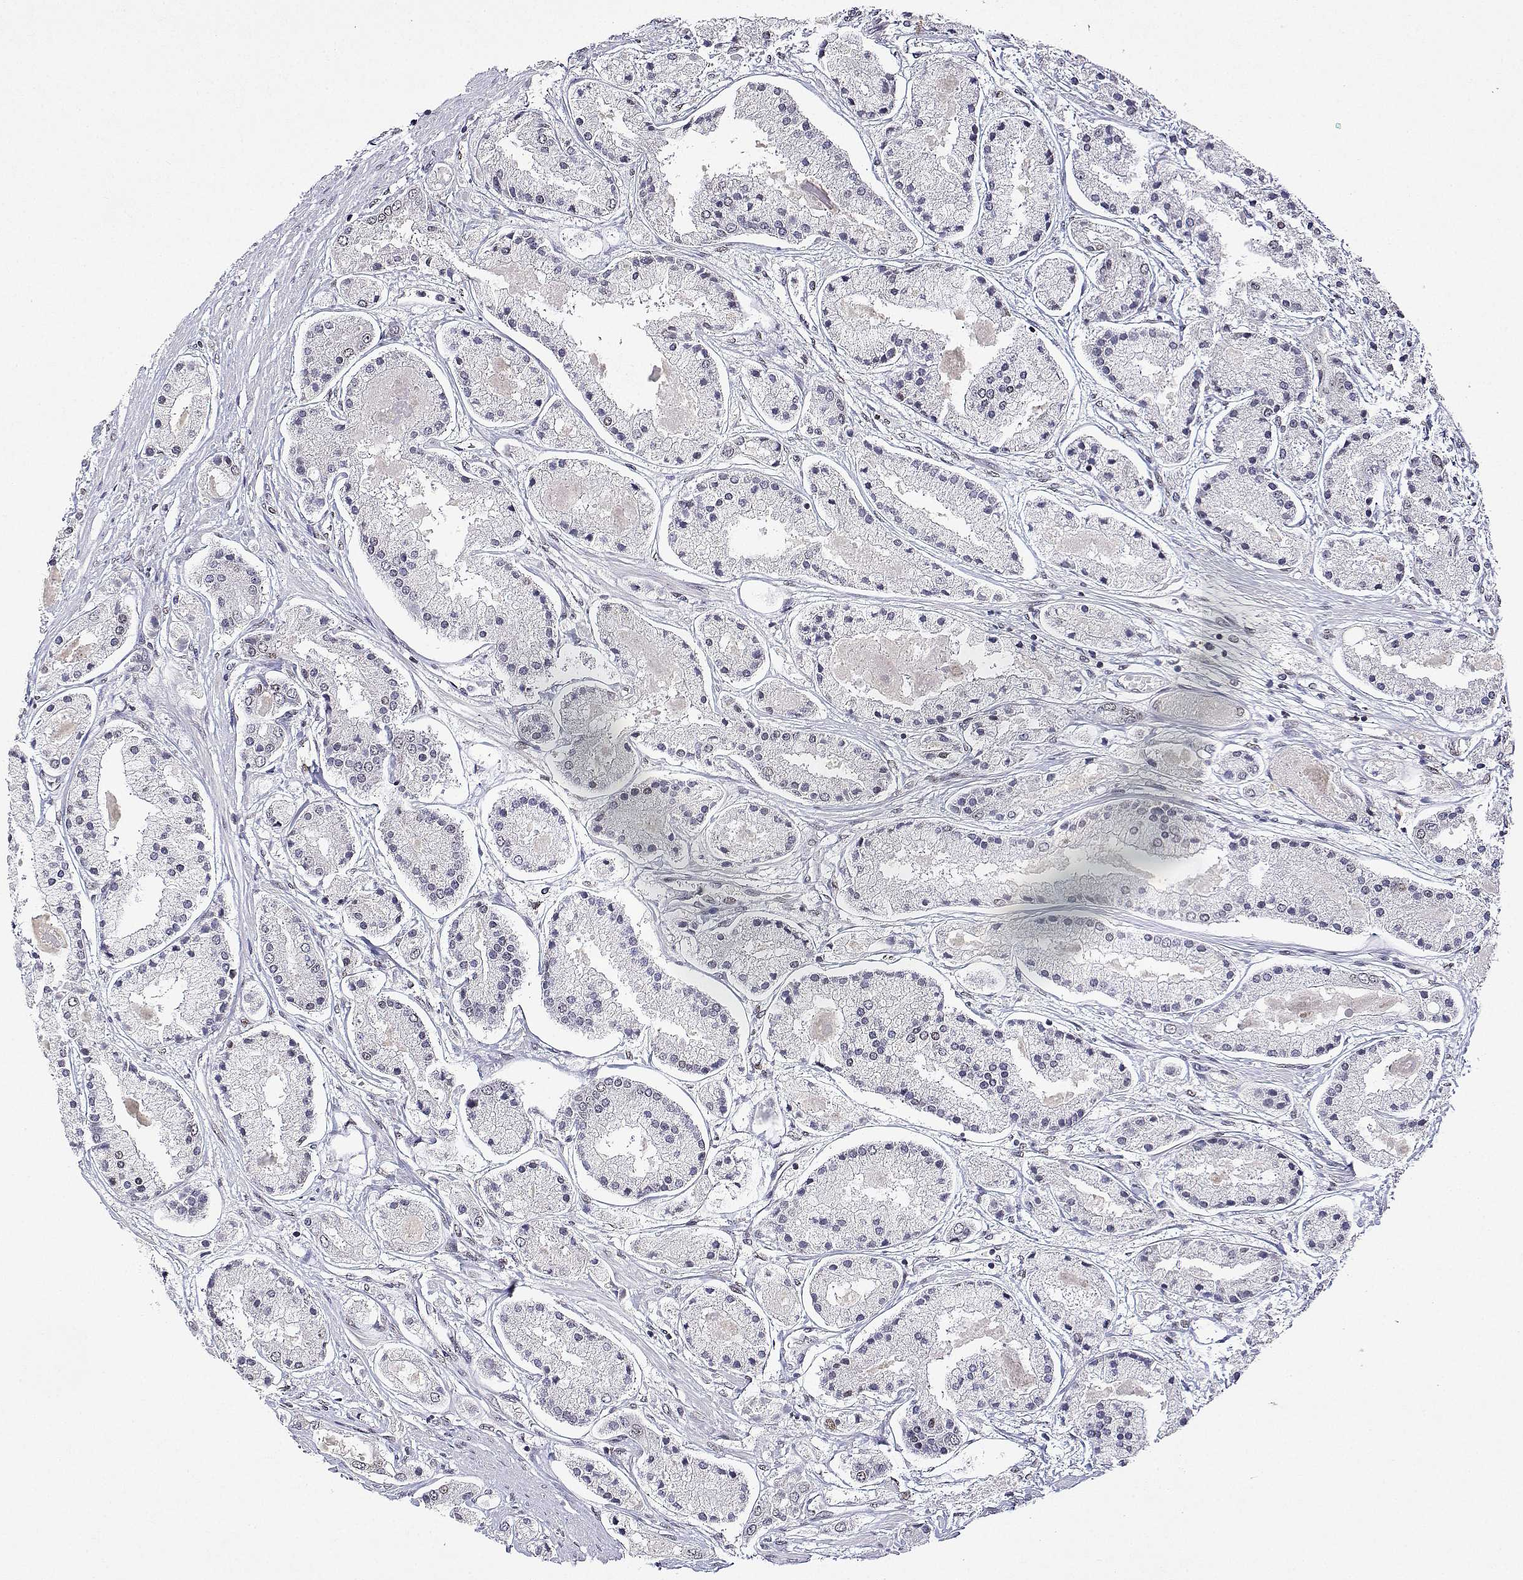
{"staining": {"intensity": "weak", "quantity": "25%-75%", "location": "nuclear"}, "tissue": "prostate cancer", "cell_type": "Tumor cells", "image_type": "cancer", "snomed": [{"axis": "morphology", "description": "Adenocarcinoma, High grade"}, {"axis": "topography", "description": "Prostate"}], "caption": "The immunohistochemical stain labels weak nuclear positivity in tumor cells of high-grade adenocarcinoma (prostate) tissue. (Brightfield microscopy of DAB IHC at high magnification).", "gene": "XPC", "patient": {"sex": "male", "age": 67}}